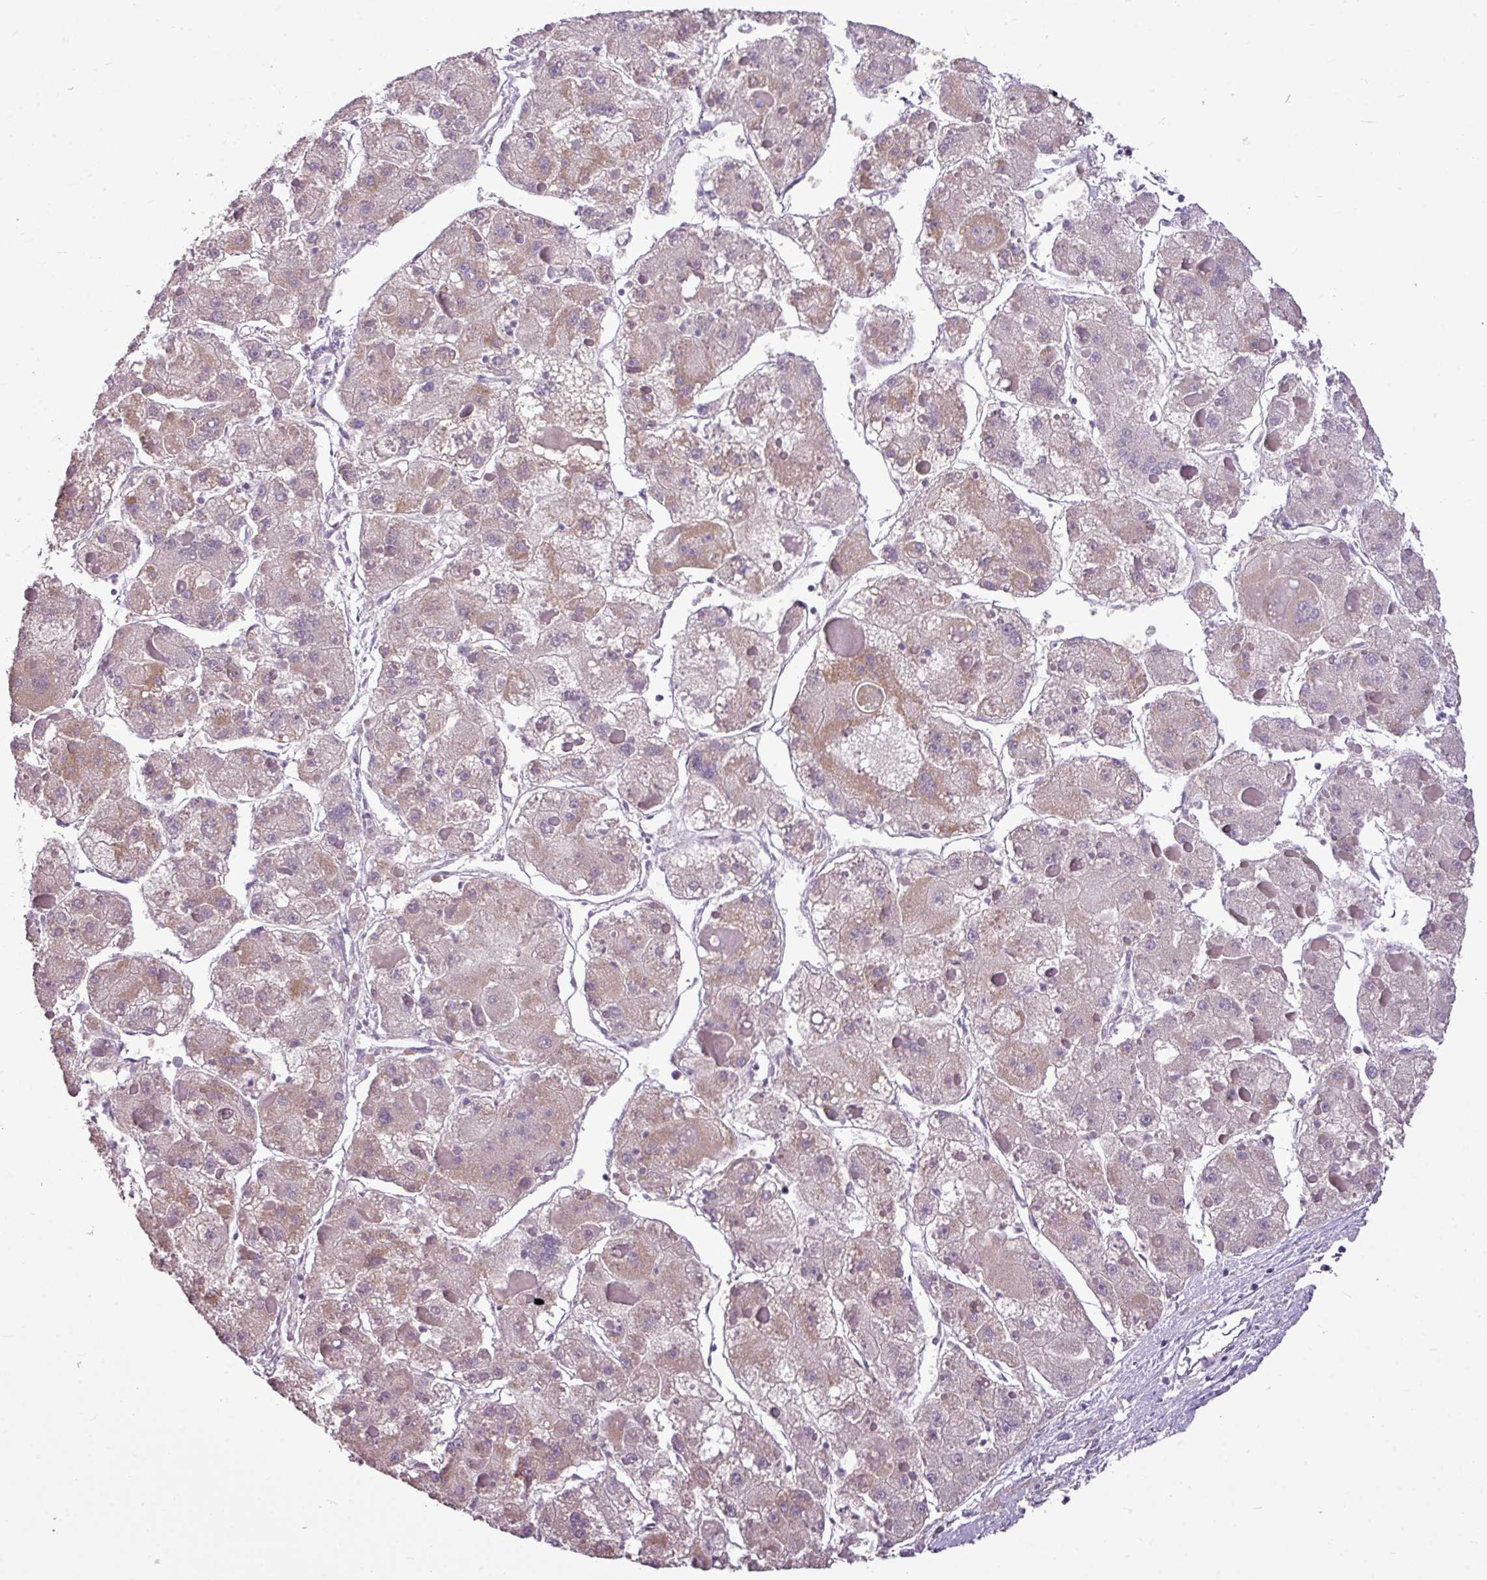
{"staining": {"intensity": "weak", "quantity": ">75%", "location": "cytoplasmic/membranous"}, "tissue": "liver cancer", "cell_type": "Tumor cells", "image_type": "cancer", "snomed": [{"axis": "morphology", "description": "Carcinoma, Hepatocellular, NOS"}, {"axis": "topography", "description": "Liver"}], "caption": "This histopathology image exhibits IHC staining of hepatocellular carcinoma (liver), with low weak cytoplasmic/membranous staining in approximately >75% of tumor cells.", "gene": "ALDH2", "patient": {"sex": "female", "age": 73}}